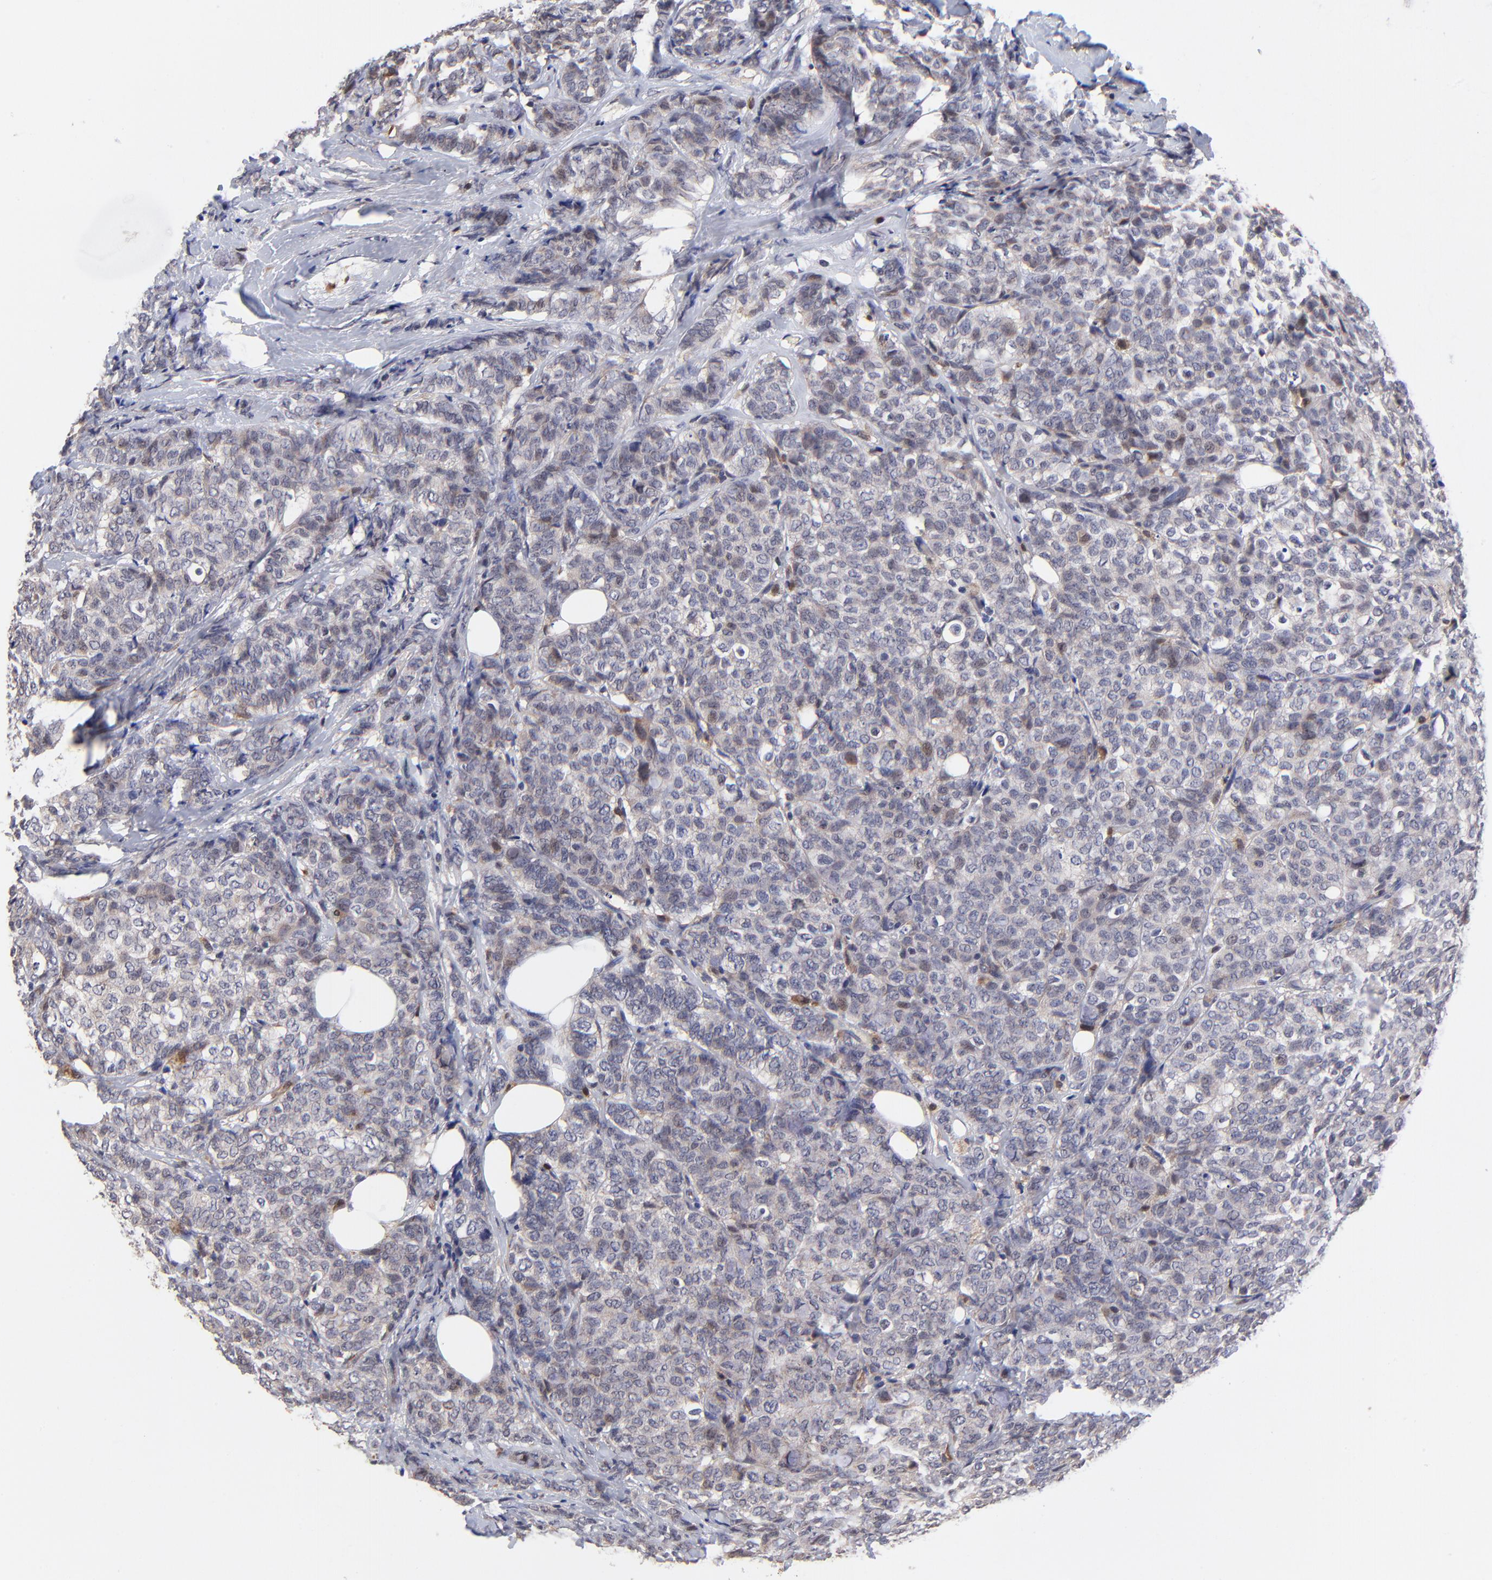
{"staining": {"intensity": "weak", "quantity": ">75%", "location": "cytoplasmic/membranous"}, "tissue": "breast cancer", "cell_type": "Tumor cells", "image_type": "cancer", "snomed": [{"axis": "morphology", "description": "Lobular carcinoma"}, {"axis": "topography", "description": "Breast"}], "caption": "Protein expression analysis of human breast lobular carcinoma reveals weak cytoplasmic/membranous staining in about >75% of tumor cells.", "gene": "FBXL12", "patient": {"sex": "female", "age": 60}}